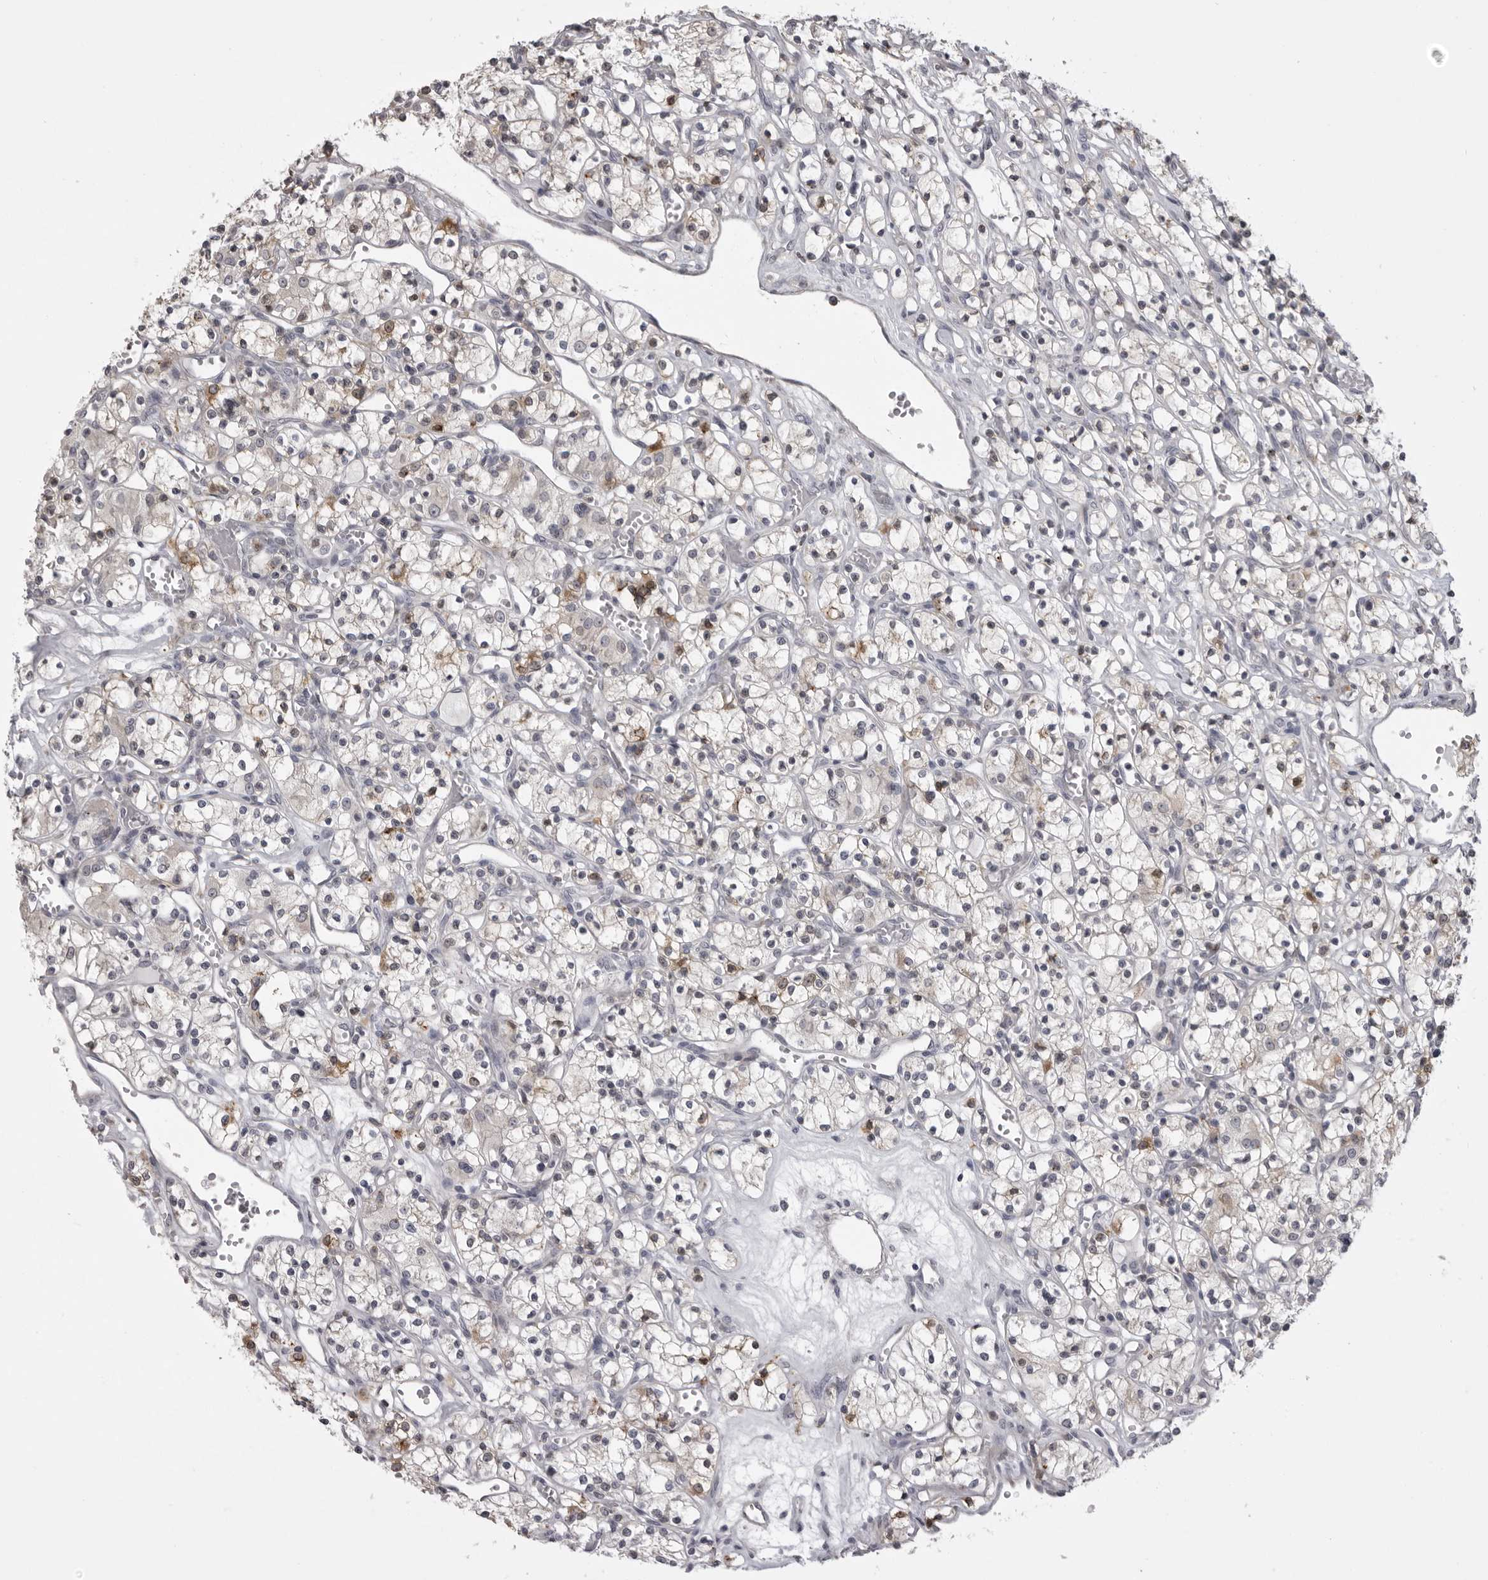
{"staining": {"intensity": "moderate", "quantity": "<25%", "location": "cytoplasmic/membranous"}, "tissue": "renal cancer", "cell_type": "Tumor cells", "image_type": "cancer", "snomed": [{"axis": "morphology", "description": "Adenocarcinoma, NOS"}, {"axis": "topography", "description": "Kidney"}], "caption": "A brown stain shows moderate cytoplasmic/membranous positivity of a protein in human renal cancer tumor cells.", "gene": "NCEH1", "patient": {"sex": "female", "age": 59}}